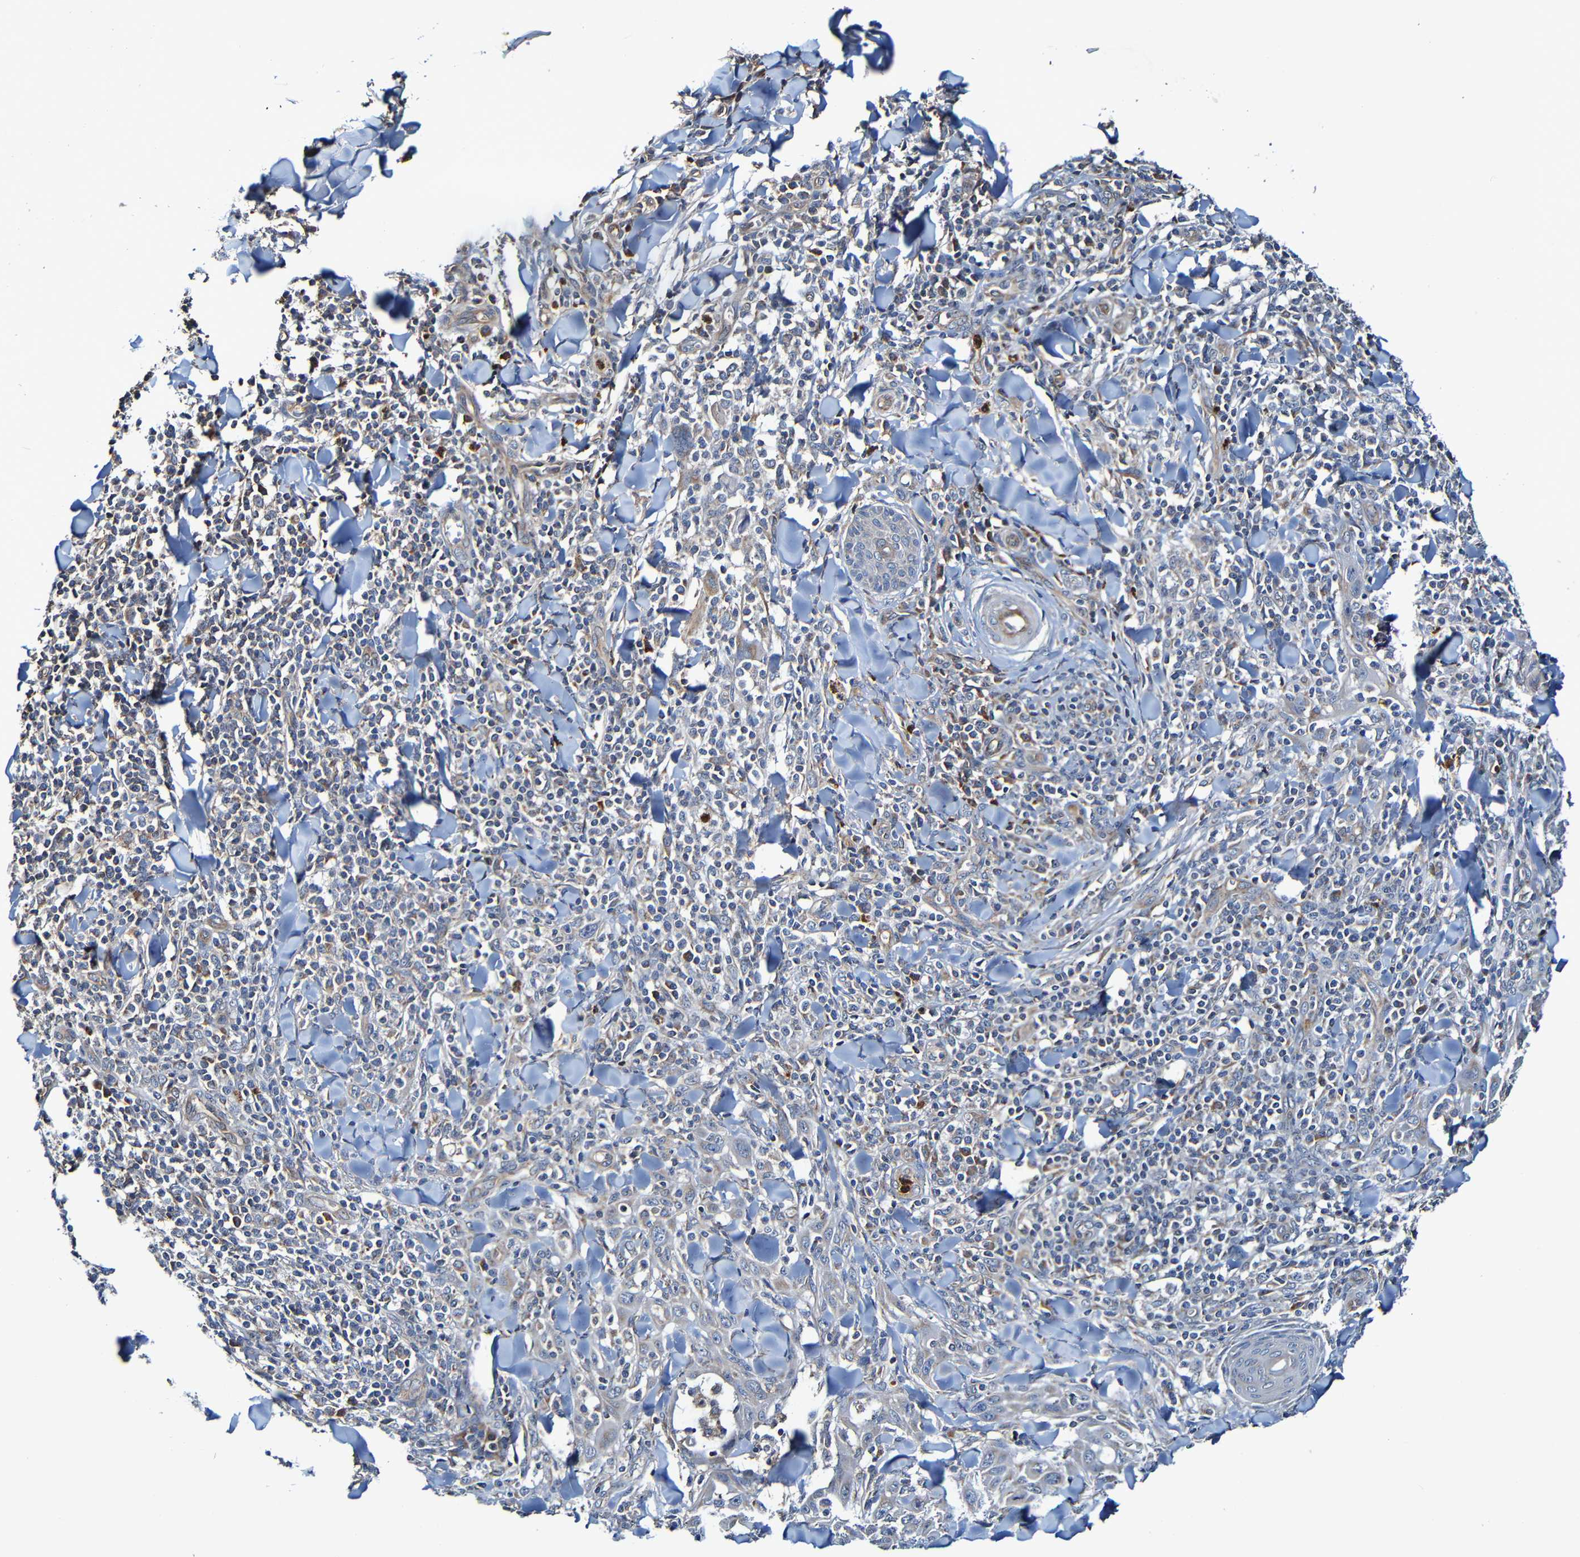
{"staining": {"intensity": "weak", "quantity": "25%-75%", "location": "cytoplasmic/membranous"}, "tissue": "skin cancer", "cell_type": "Tumor cells", "image_type": "cancer", "snomed": [{"axis": "morphology", "description": "Squamous cell carcinoma, NOS"}, {"axis": "topography", "description": "Skin"}], "caption": "A photomicrograph of human skin cancer stained for a protein shows weak cytoplasmic/membranous brown staining in tumor cells.", "gene": "ADAM15", "patient": {"sex": "male", "age": 24}}